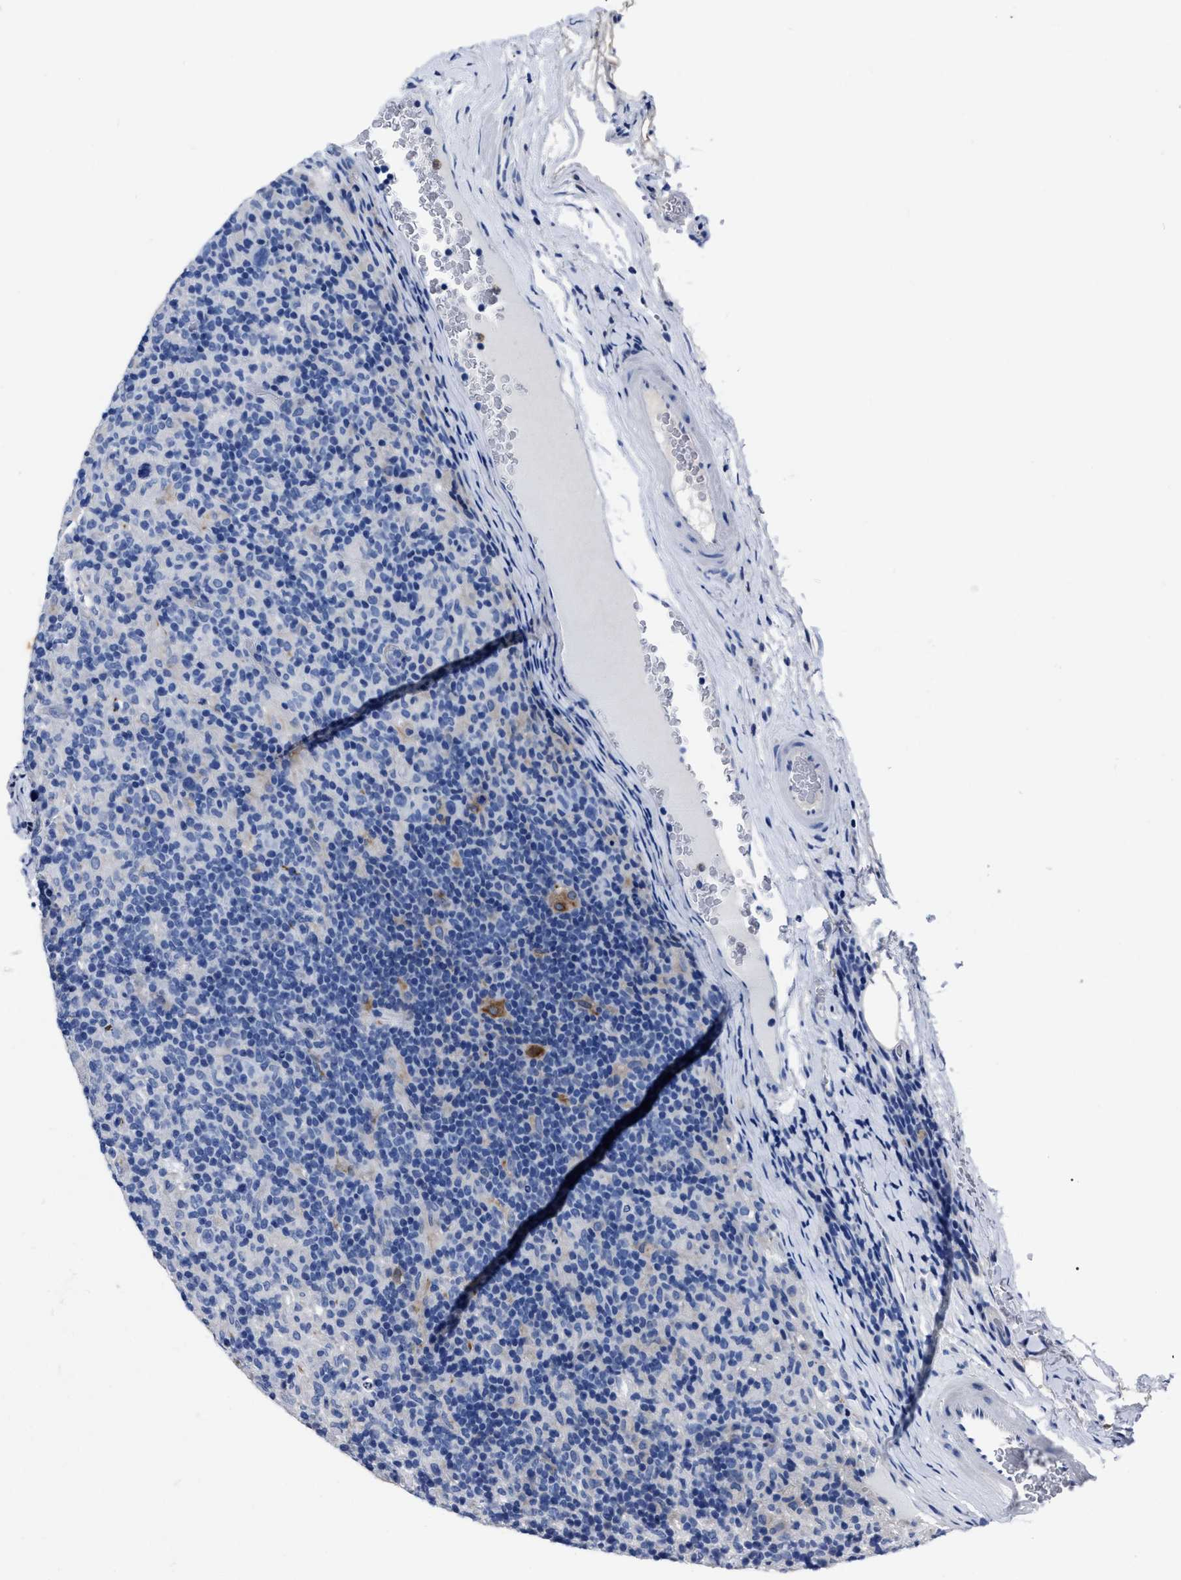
{"staining": {"intensity": "negative", "quantity": "none", "location": "none"}, "tissue": "lymphoma", "cell_type": "Tumor cells", "image_type": "cancer", "snomed": [{"axis": "morphology", "description": "Hodgkin's disease, NOS"}, {"axis": "topography", "description": "Lymph node"}], "caption": "Histopathology image shows no significant protein staining in tumor cells of lymphoma.", "gene": "OR10G3", "patient": {"sex": "male", "age": 70}}